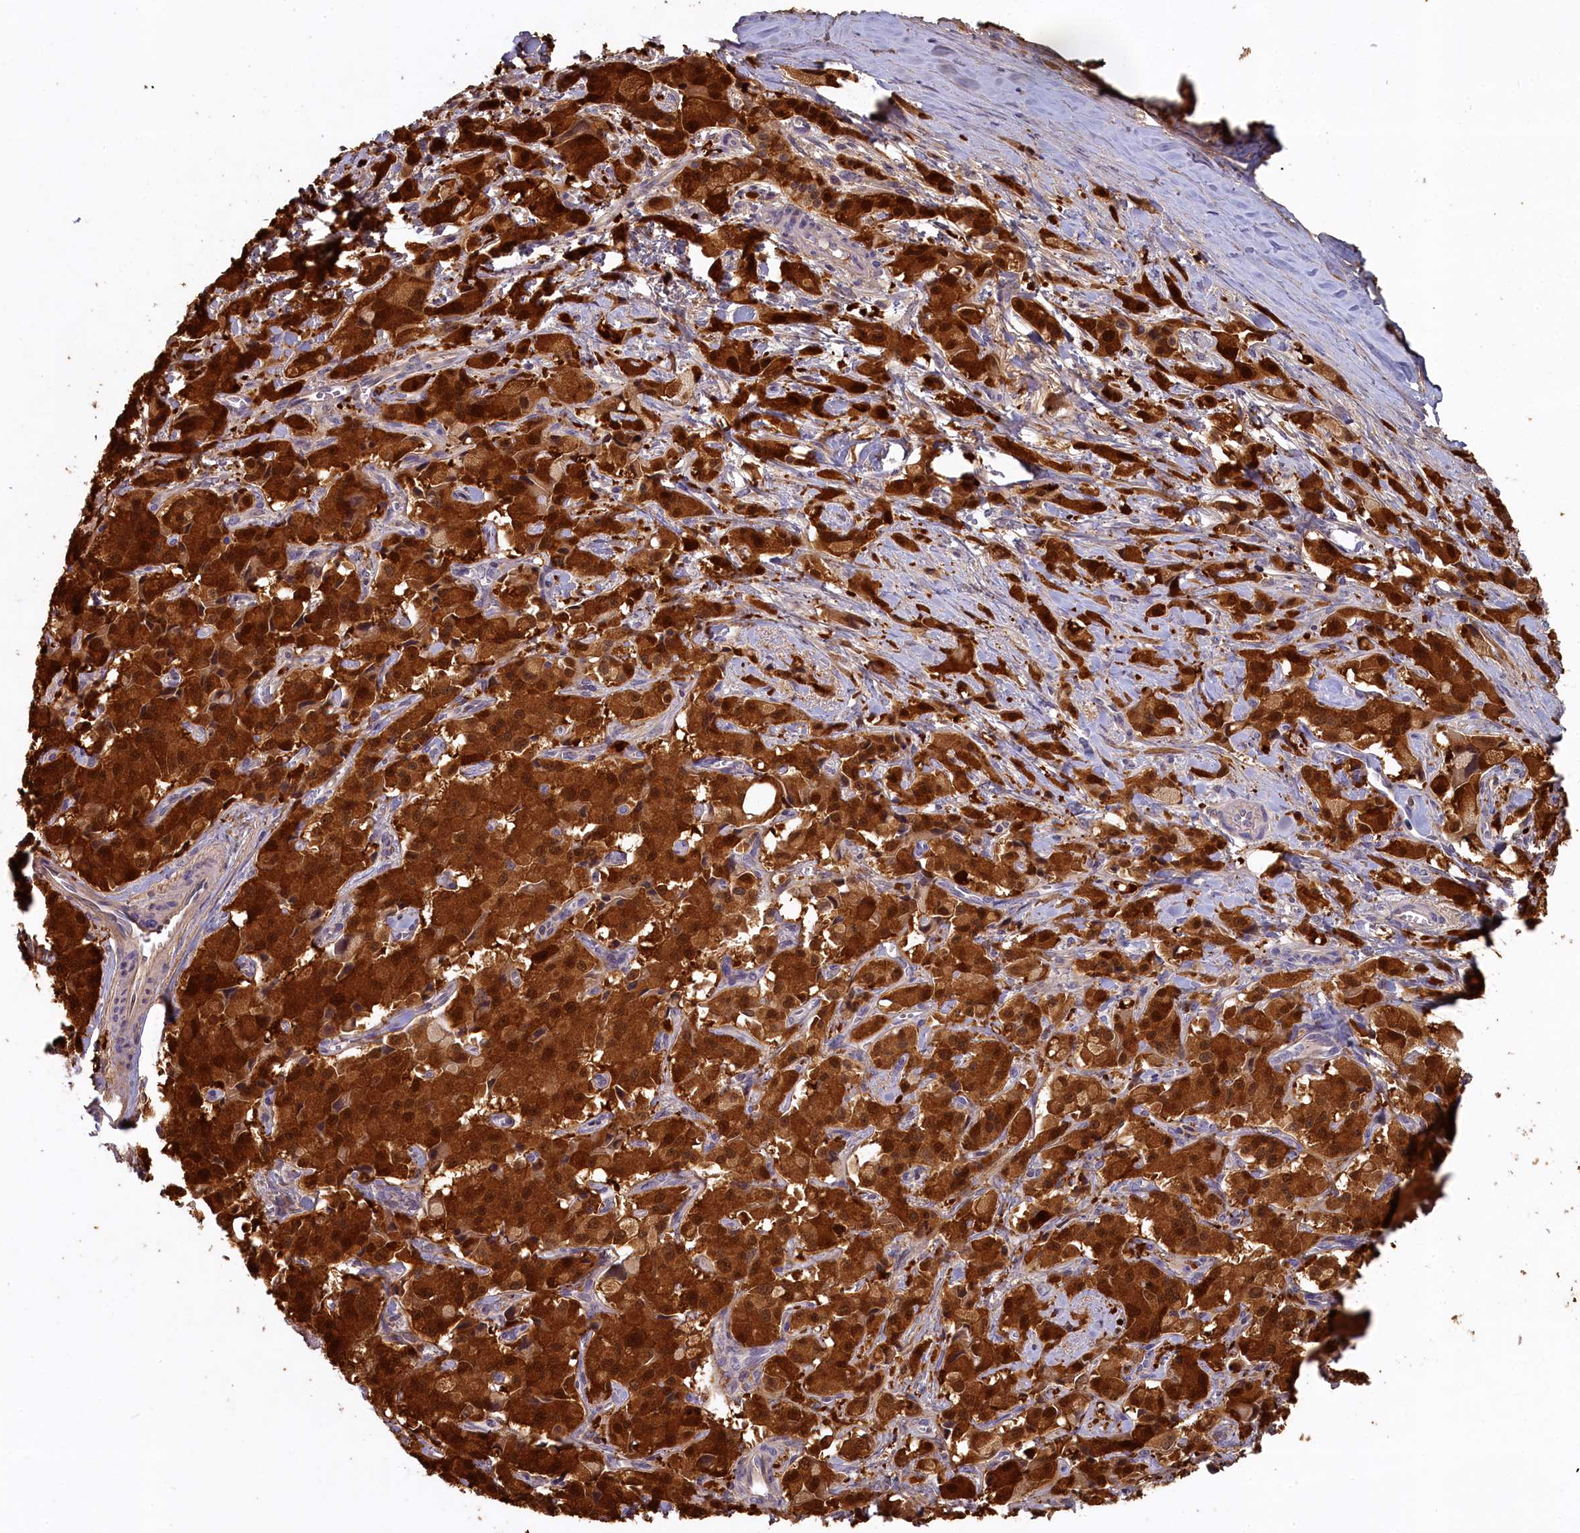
{"staining": {"intensity": "strong", "quantity": ">75%", "location": "cytoplasmic/membranous,nuclear"}, "tissue": "pancreatic cancer", "cell_type": "Tumor cells", "image_type": "cancer", "snomed": [{"axis": "morphology", "description": "Adenocarcinoma, NOS"}, {"axis": "topography", "description": "Pancreas"}], "caption": "Pancreatic cancer (adenocarcinoma) stained with a brown dye reveals strong cytoplasmic/membranous and nuclear positive expression in approximately >75% of tumor cells.", "gene": "UCHL3", "patient": {"sex": "male", "age": 65}}